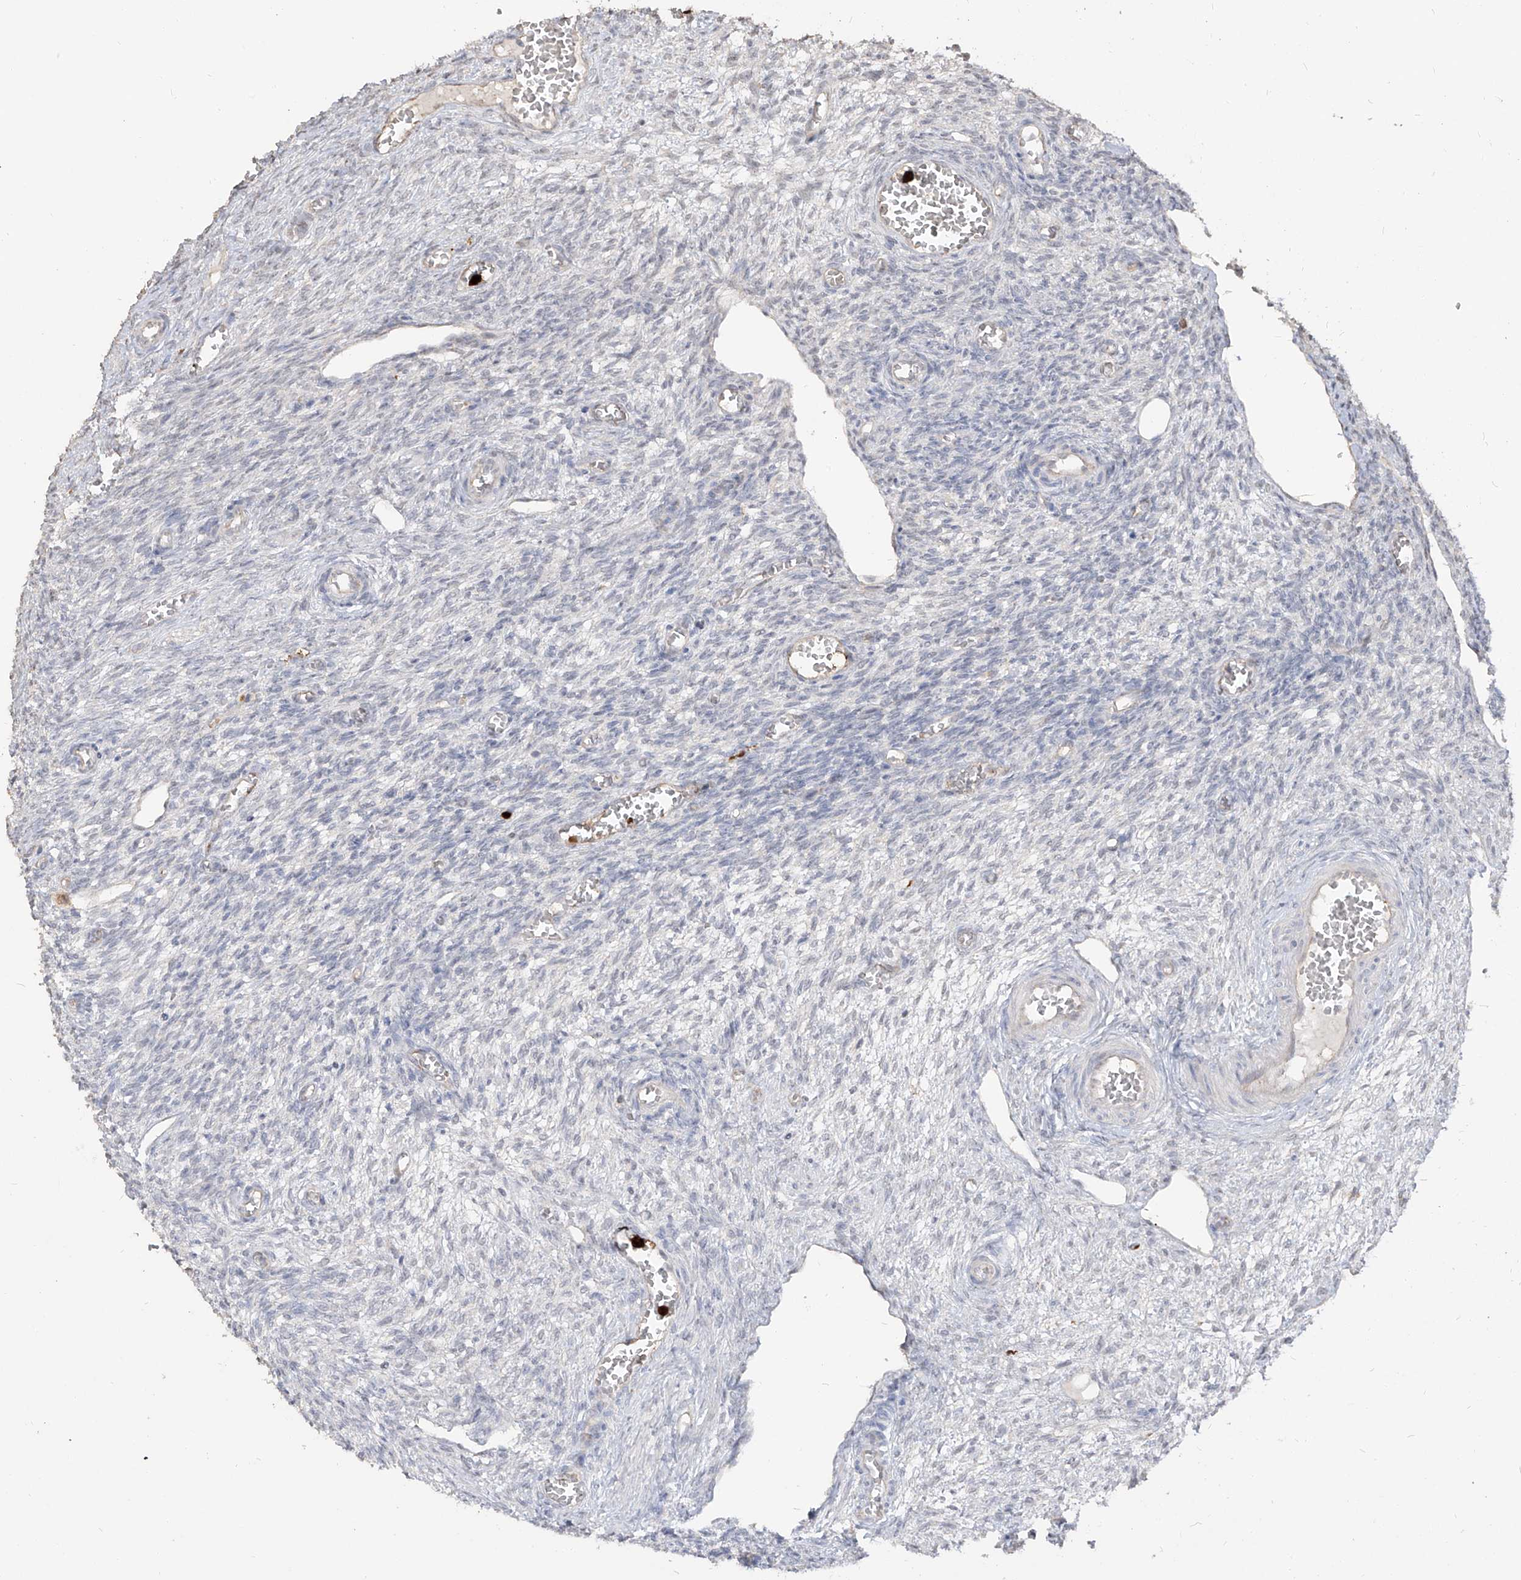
{"staining": {"intensity": "negative", "quantity": "none", "location": "none"}, "tissue": "ovary", "cell_type": "Ovarian stroma cells", "image_type": "normal", "snomed": [{"axis": "morphology", "description": "Normal tissue, NOS"}, {"axis": "topography", "description": "Ovary"}], "caption": "High magnification brightfield microscopy of benign ovary stained with DAB (brown) and counterstained with hematoxylin (blue): ovarian stroma cells show no significant positivity.", "gene": "ZNF227", "patient": {"sex": "female", "age": 27}}